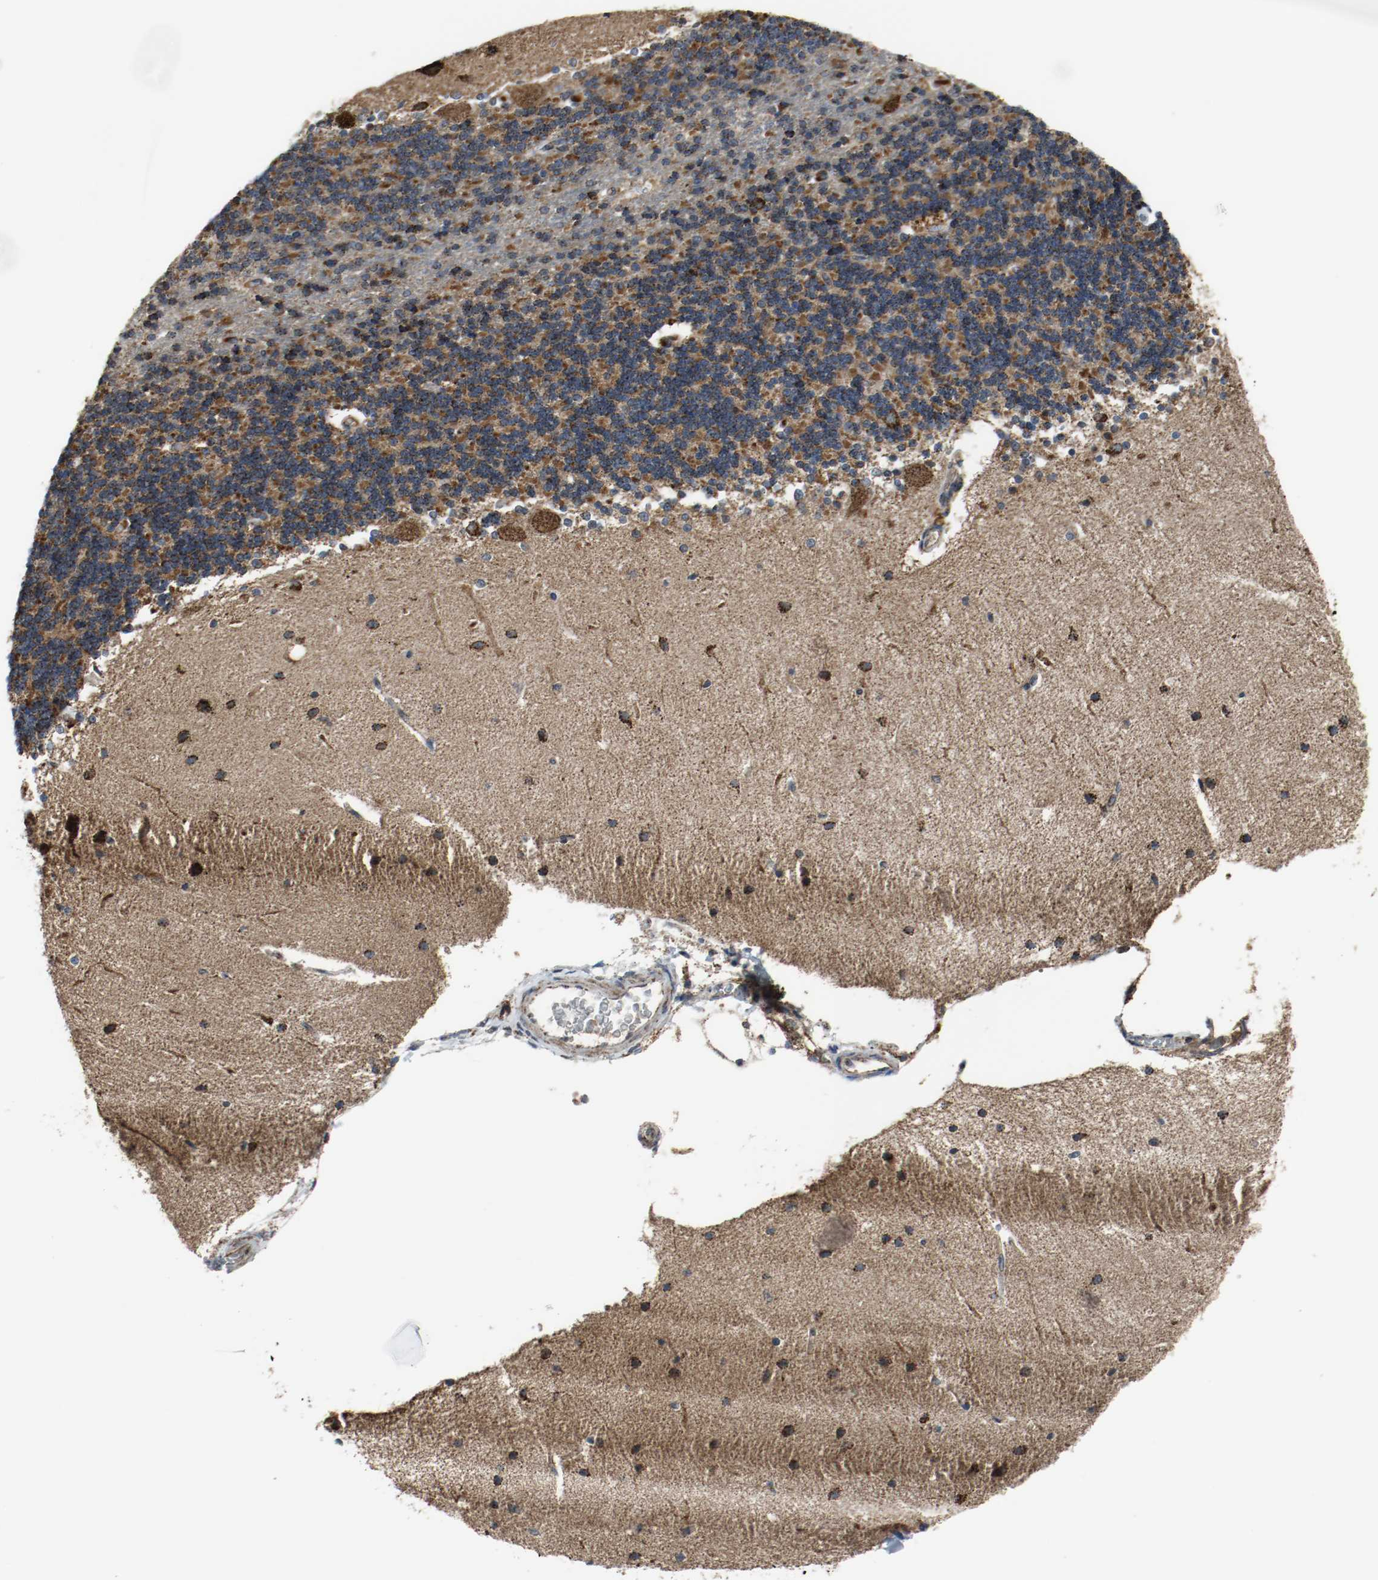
{"staining": {"intensity": "moderate", "quantity": ">75%", "location": "cytoplasmic/membranous"}, "tissue": "cerebellum", "cell_type": "Cells in granular layer", "image_type": "normal", "snomed": [{"axis": "morphology", "description": "Normal tissue, NOS"}, {"axis": "topography", "description": "Cerebellum"}], "caption": "Approximately >75% of cells in granular layer in normal human cerebellum display moderate cytoplasmic/membranous protein staining as visualized by brown immunohistochemical staining.", "gene": "TXNRD1", "patient": {"sex": "female", "age": 54}}